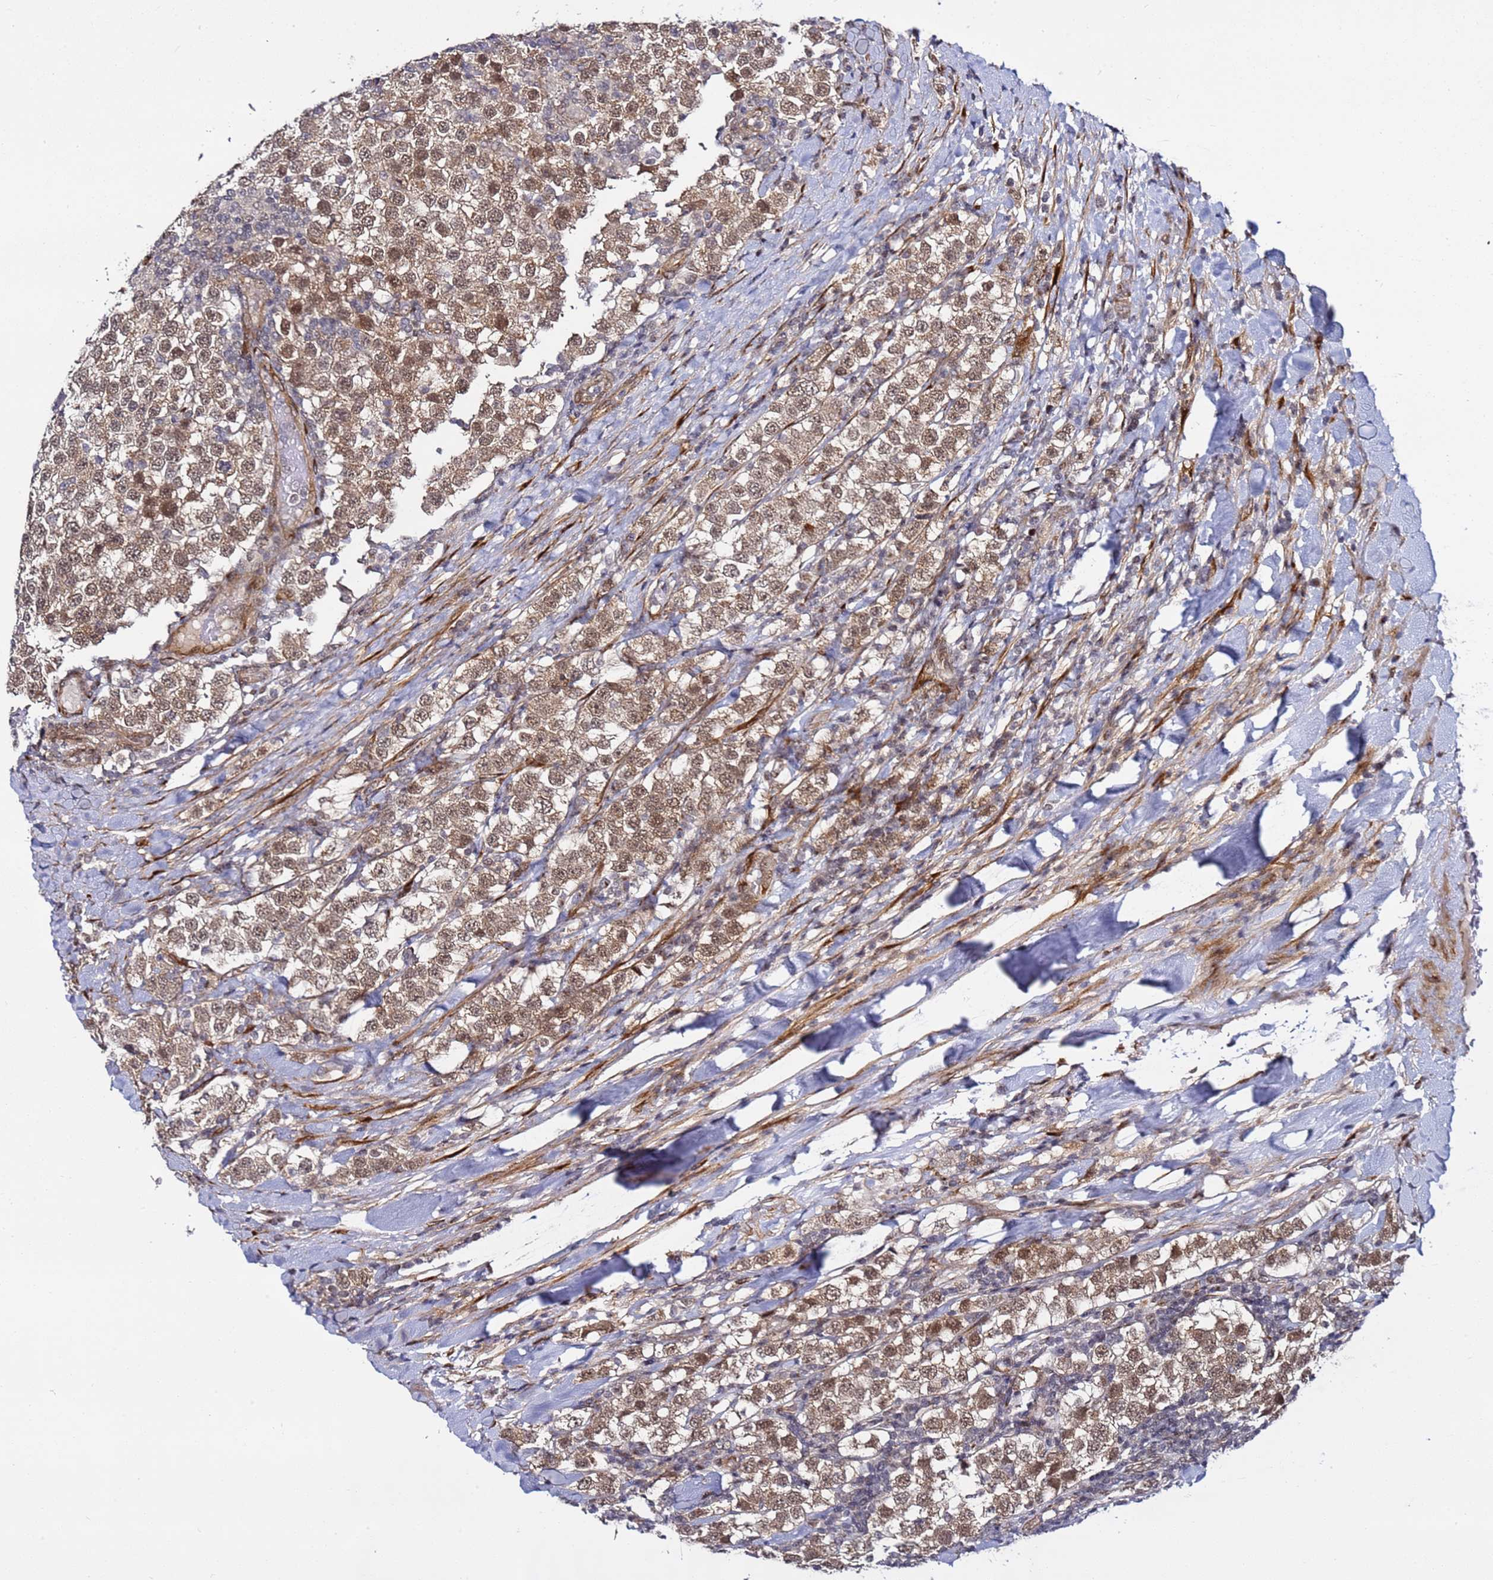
{"staining": {"intensity": "moderate", "quantity": ">75%", "location": "cytoplasmic/membranous,nuclear"}, "tissue": "testis cancer", "cell_type": "Tumor cells", "image_type": "cancer", "snomed": [{"axis": "morphology", "description": "Seminoma, NOS"}, {"axis": "topography", "description": "Testis"}], "caption": "A brown stain labels moderate cytoplasmic/membranous and nuclear positivity of a protein in human testis cancer (seminoma) tumor cells.", "gene": "POLR2D", "patient": {"sex": "male", "age": 34}}